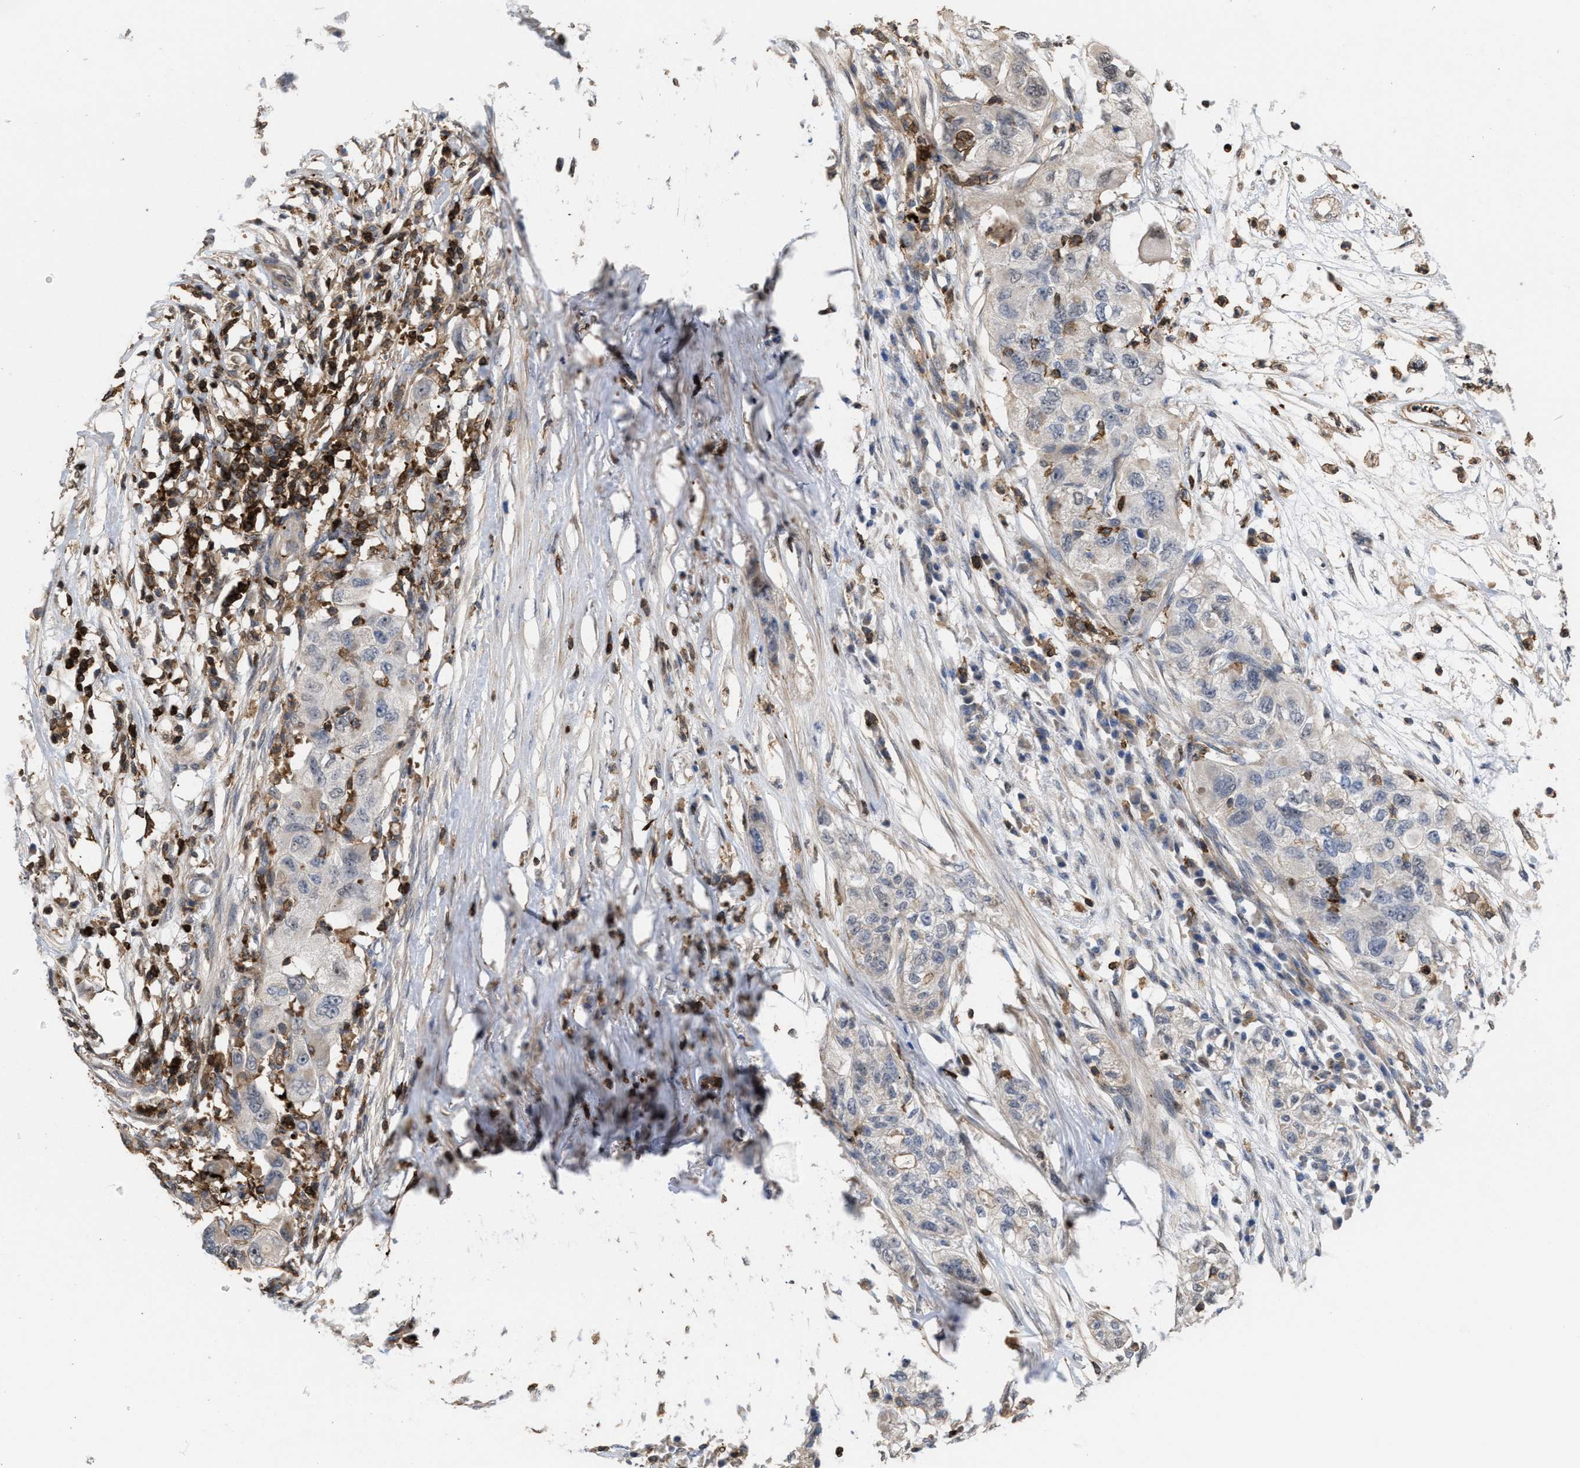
{"staining": {"intensity": "negative", "quantity": "none", "location": "none"}, "tissue": "pancreatic cancer", "cell_type": "Tumor cells", "image_type": "cancer", "snomed": [{"axis": "morphology", "description": "Adenocarcinoma, NOS"}, {"axis": "topography", "description": "Pancreas"}], "caption": "Pancreatic adenocarcinoma was stained to show a protein in brown. There is no significant positivity in tumor cells.", "gene": "PTPRE", "patient": {"sex": "female", "age": 78}}